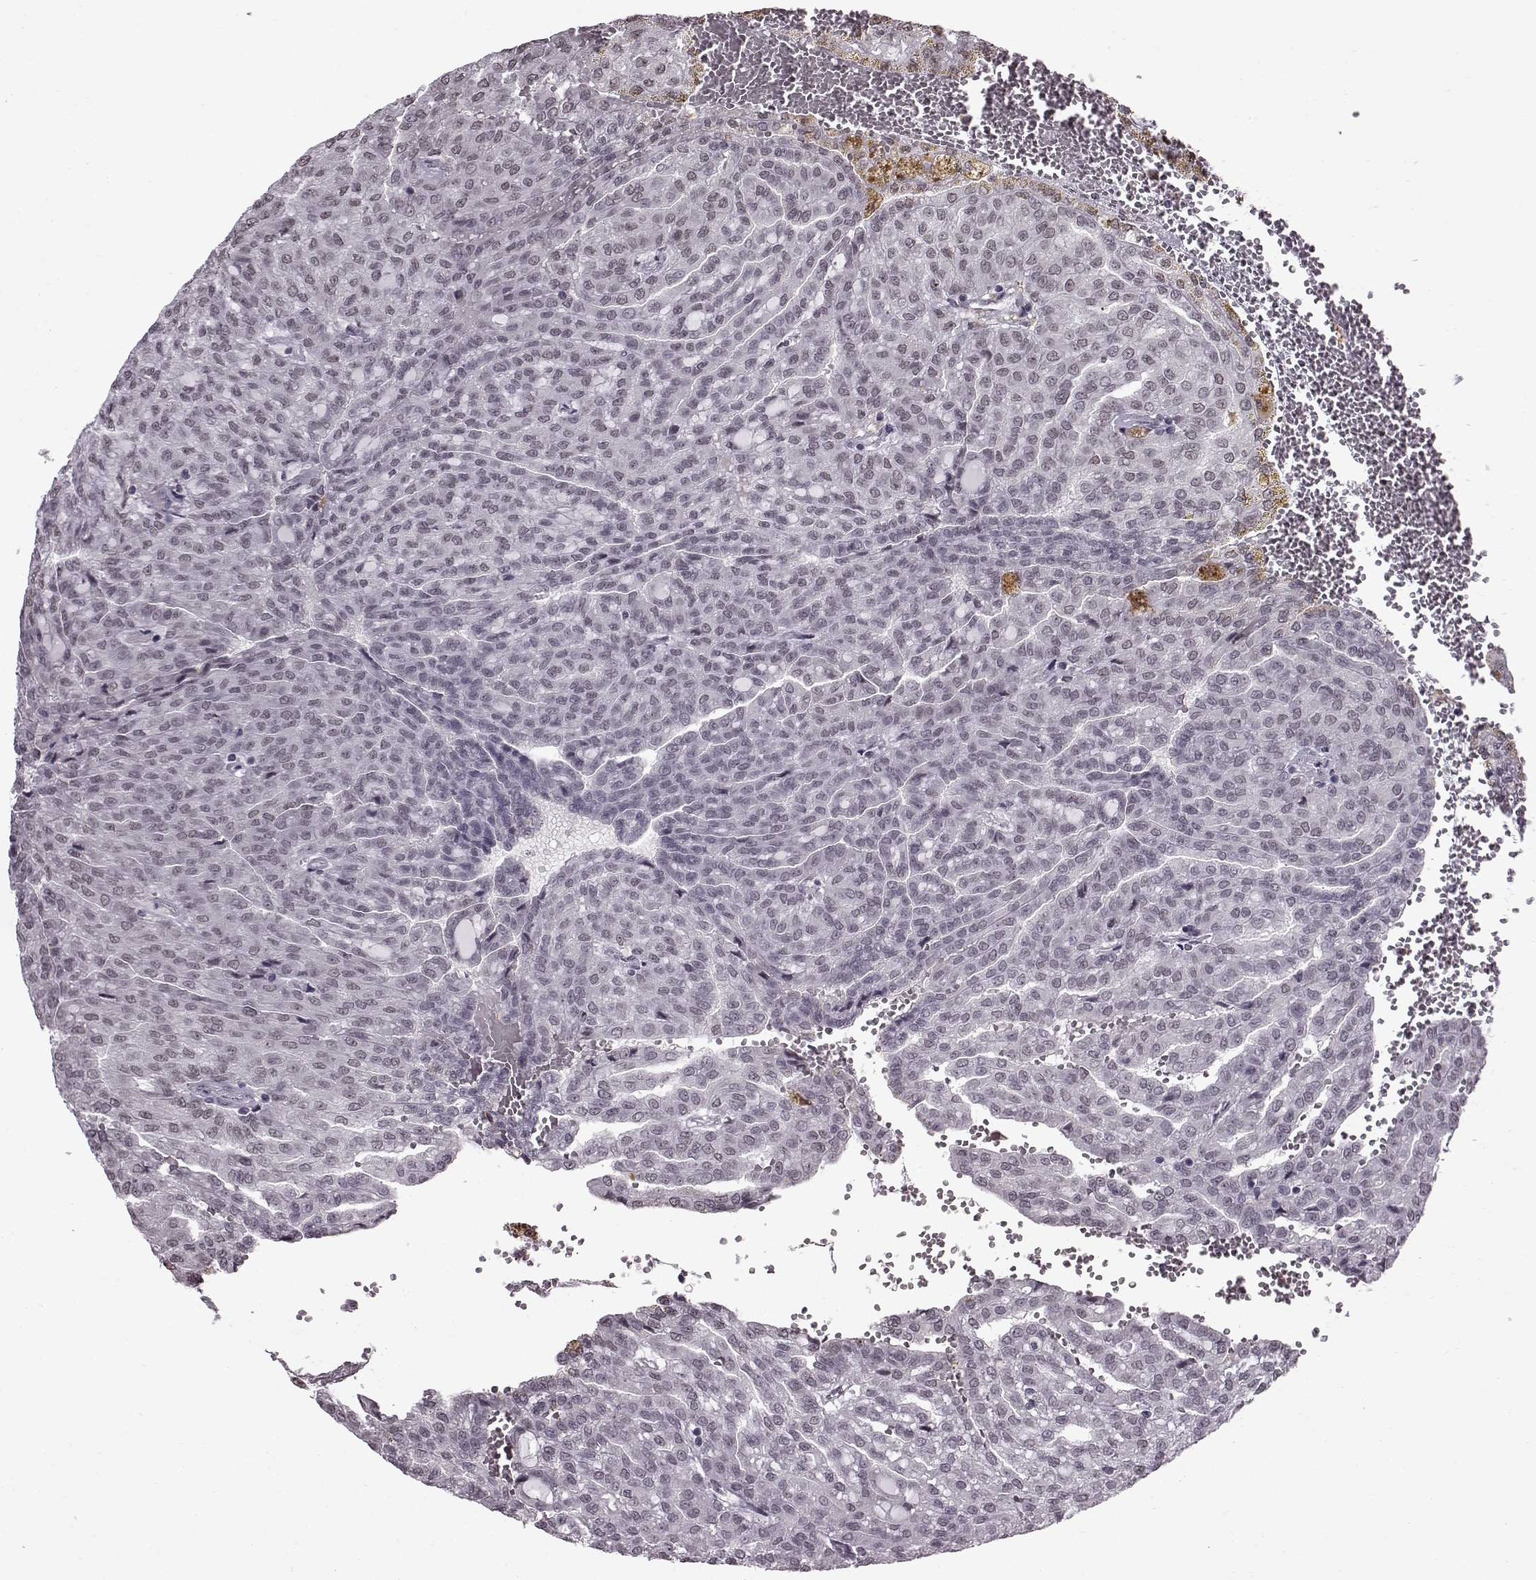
{"staining": {"intensity": "negative", "quantity": "none", "location": "none"}, "tissue": "renal cancer", "cell_type": "Tumor cells", "image_type": "cancer", "snomed": [{"axis": "morphology", "description": "Adenocarcinoma, NOS"}, {"axis": "topography", "description": "Kidney"}], "caption": "This photomicrograph is of renal cancer stained with IHC to label a protein in brown with the nuclei are counter-stained blue. There is no expression in tumor cells.", "gene": "SLC28A2", "patient": {"sex": "male", "age": 63}}